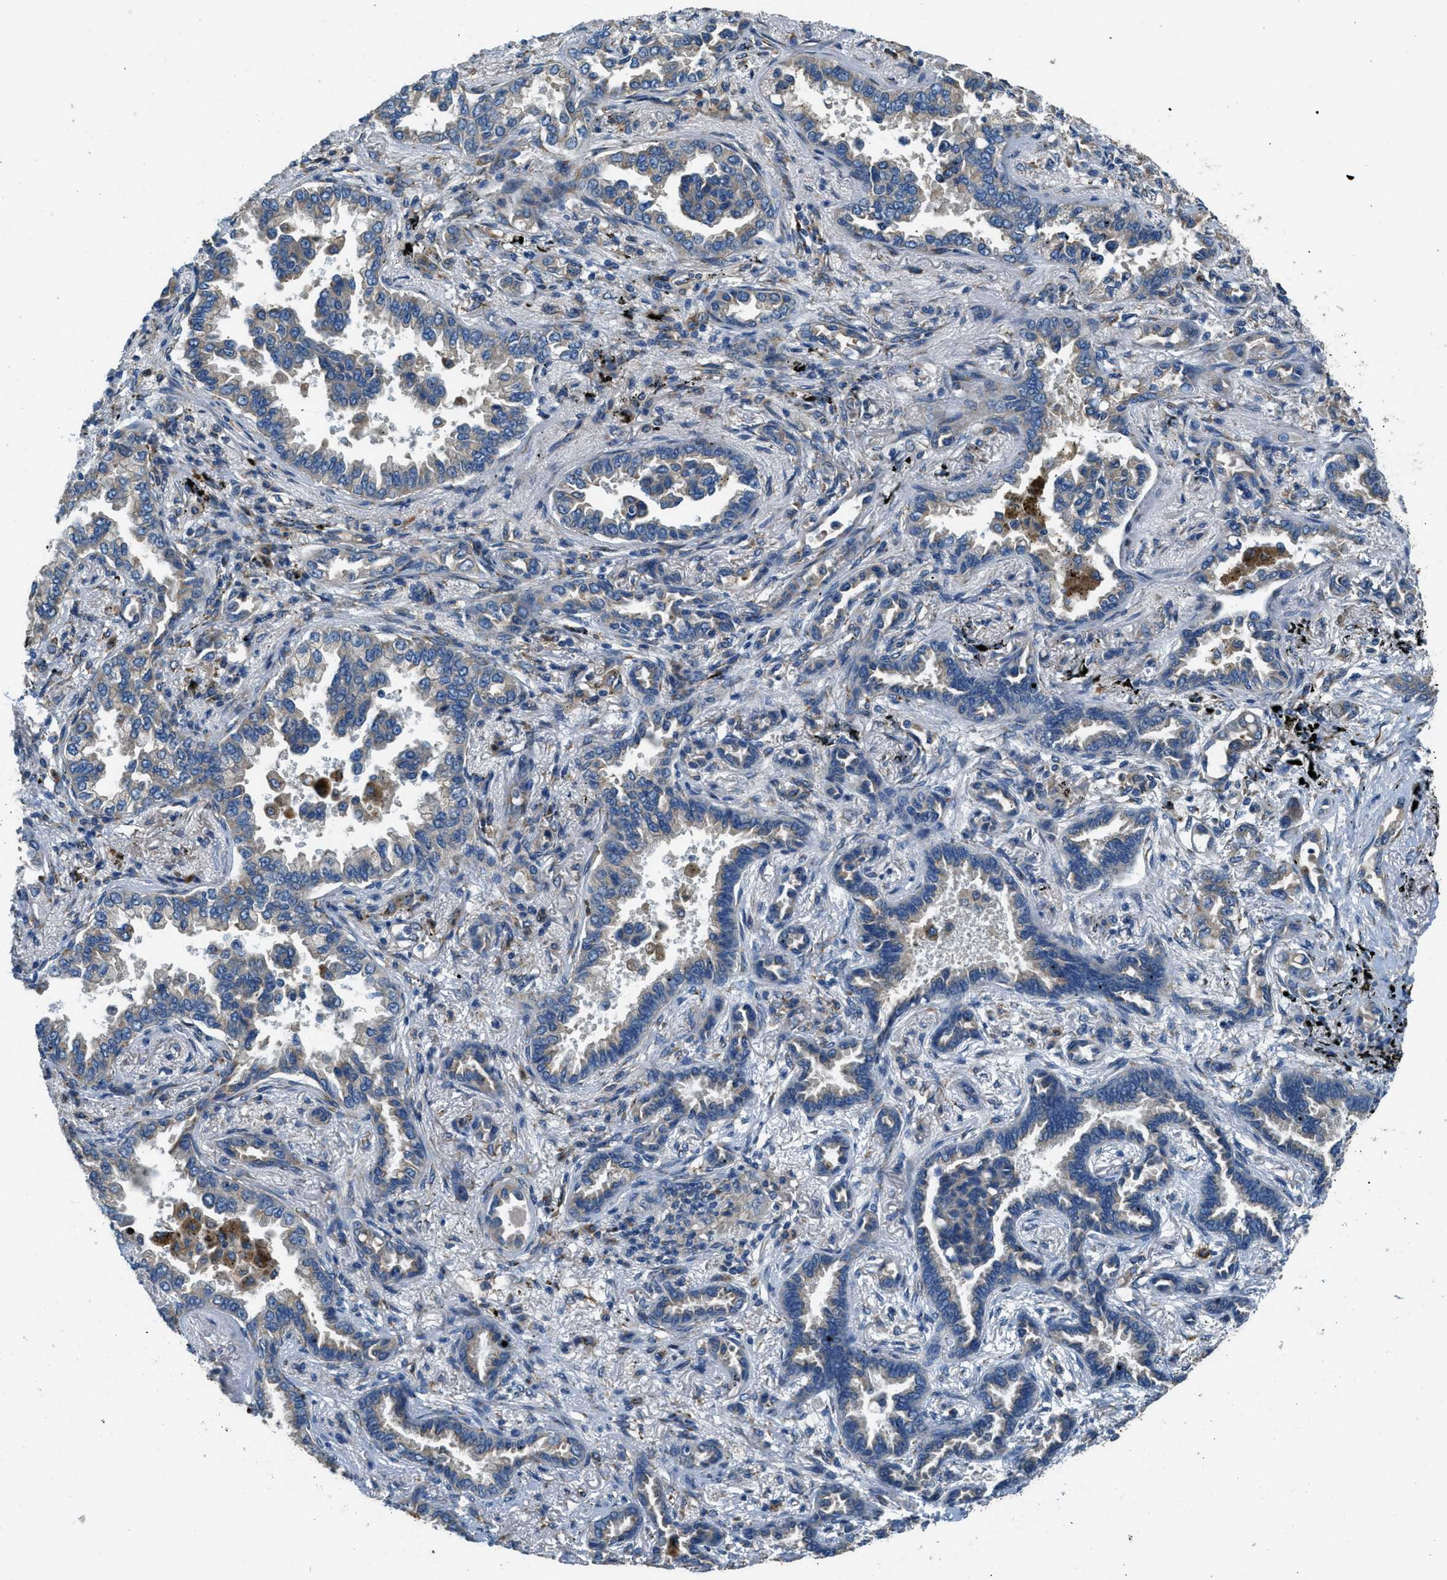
{"staining": {"intensity": "weak", "quantity": "<25%", "location": "cytoplasmic/membranous"}, "tissue": "lung cancer", "cell_type": "Tumor cells", "image_type": "cancer", "snomed": [{"axis": "morphology", "description": "Normal tissue, NOS"}, {"axis": "morphology", "description": "Adenocarcinoma, NOS"}, {"axis": "topography", "description": "Lung"}], "caption": "The image shows no significant expression in tumor cells of adenocarcinoma (lung). (DAB immunohistochemistry (IHC) with hematoxylin counter stain).", "gene": "GIMAP8", "patient": {"sex": "male", "age": 59}}